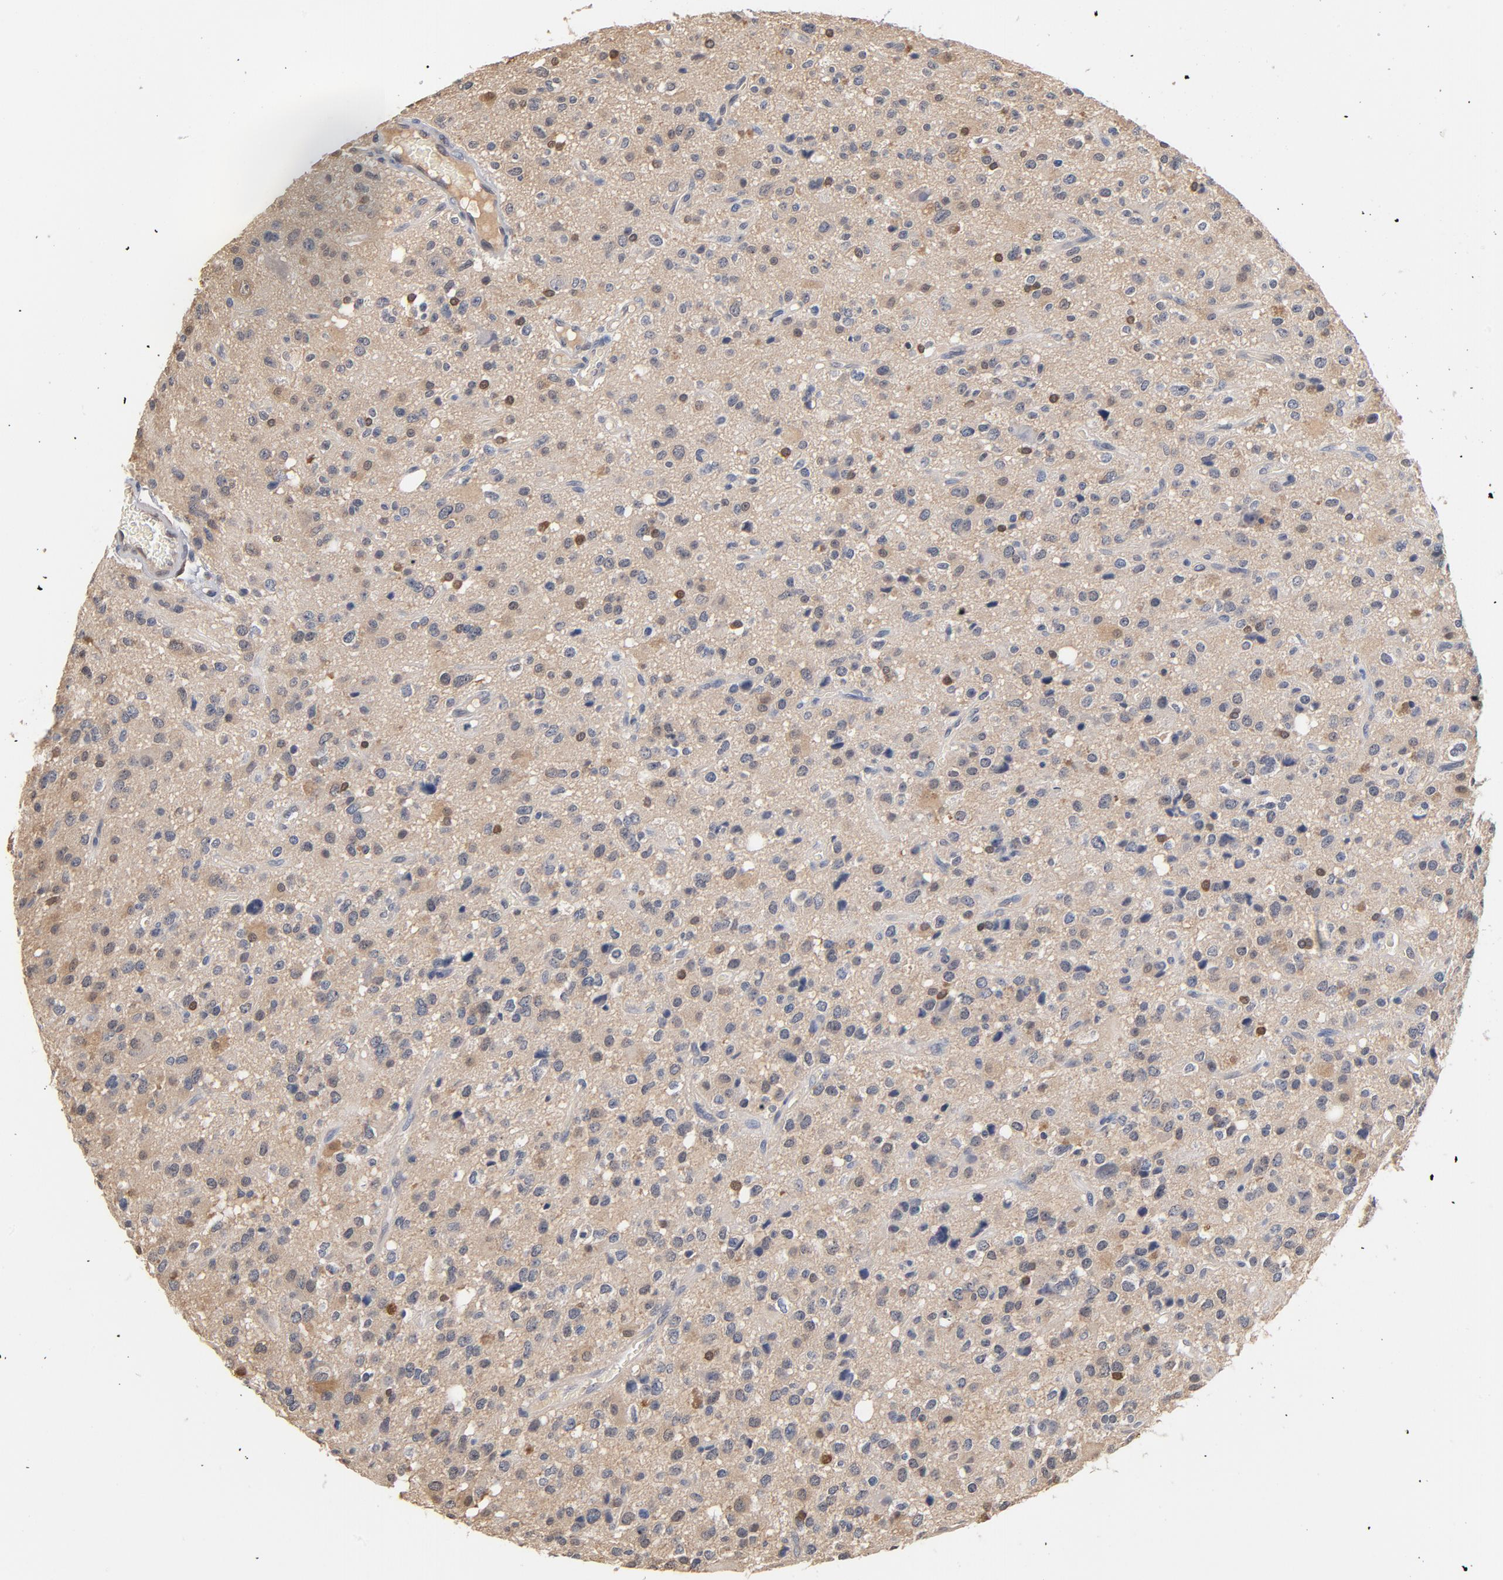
{"staining": {"intensity": "weak", "quantity": "25%-75%", "location": "cytoplasmic/membranous"}, "tissue": "glioma", "cell_type": "Tumor cells", "image_type": "cancer", "snomed": [{"axis": "morphology", "description": "Glioma, malignant, High grade"}, {"axis": "topography", "description": "Brain"}], "caption": "Glioma stained with DAB (3,3'-diaminobenzidine) immunohistochemistry demonstrates low levels of weak cytoplasmic/membranous expression in approximately 25%-75% of tumor cells.", "gene": "MIF", "patient": {"sex": "male", "age": 47}}